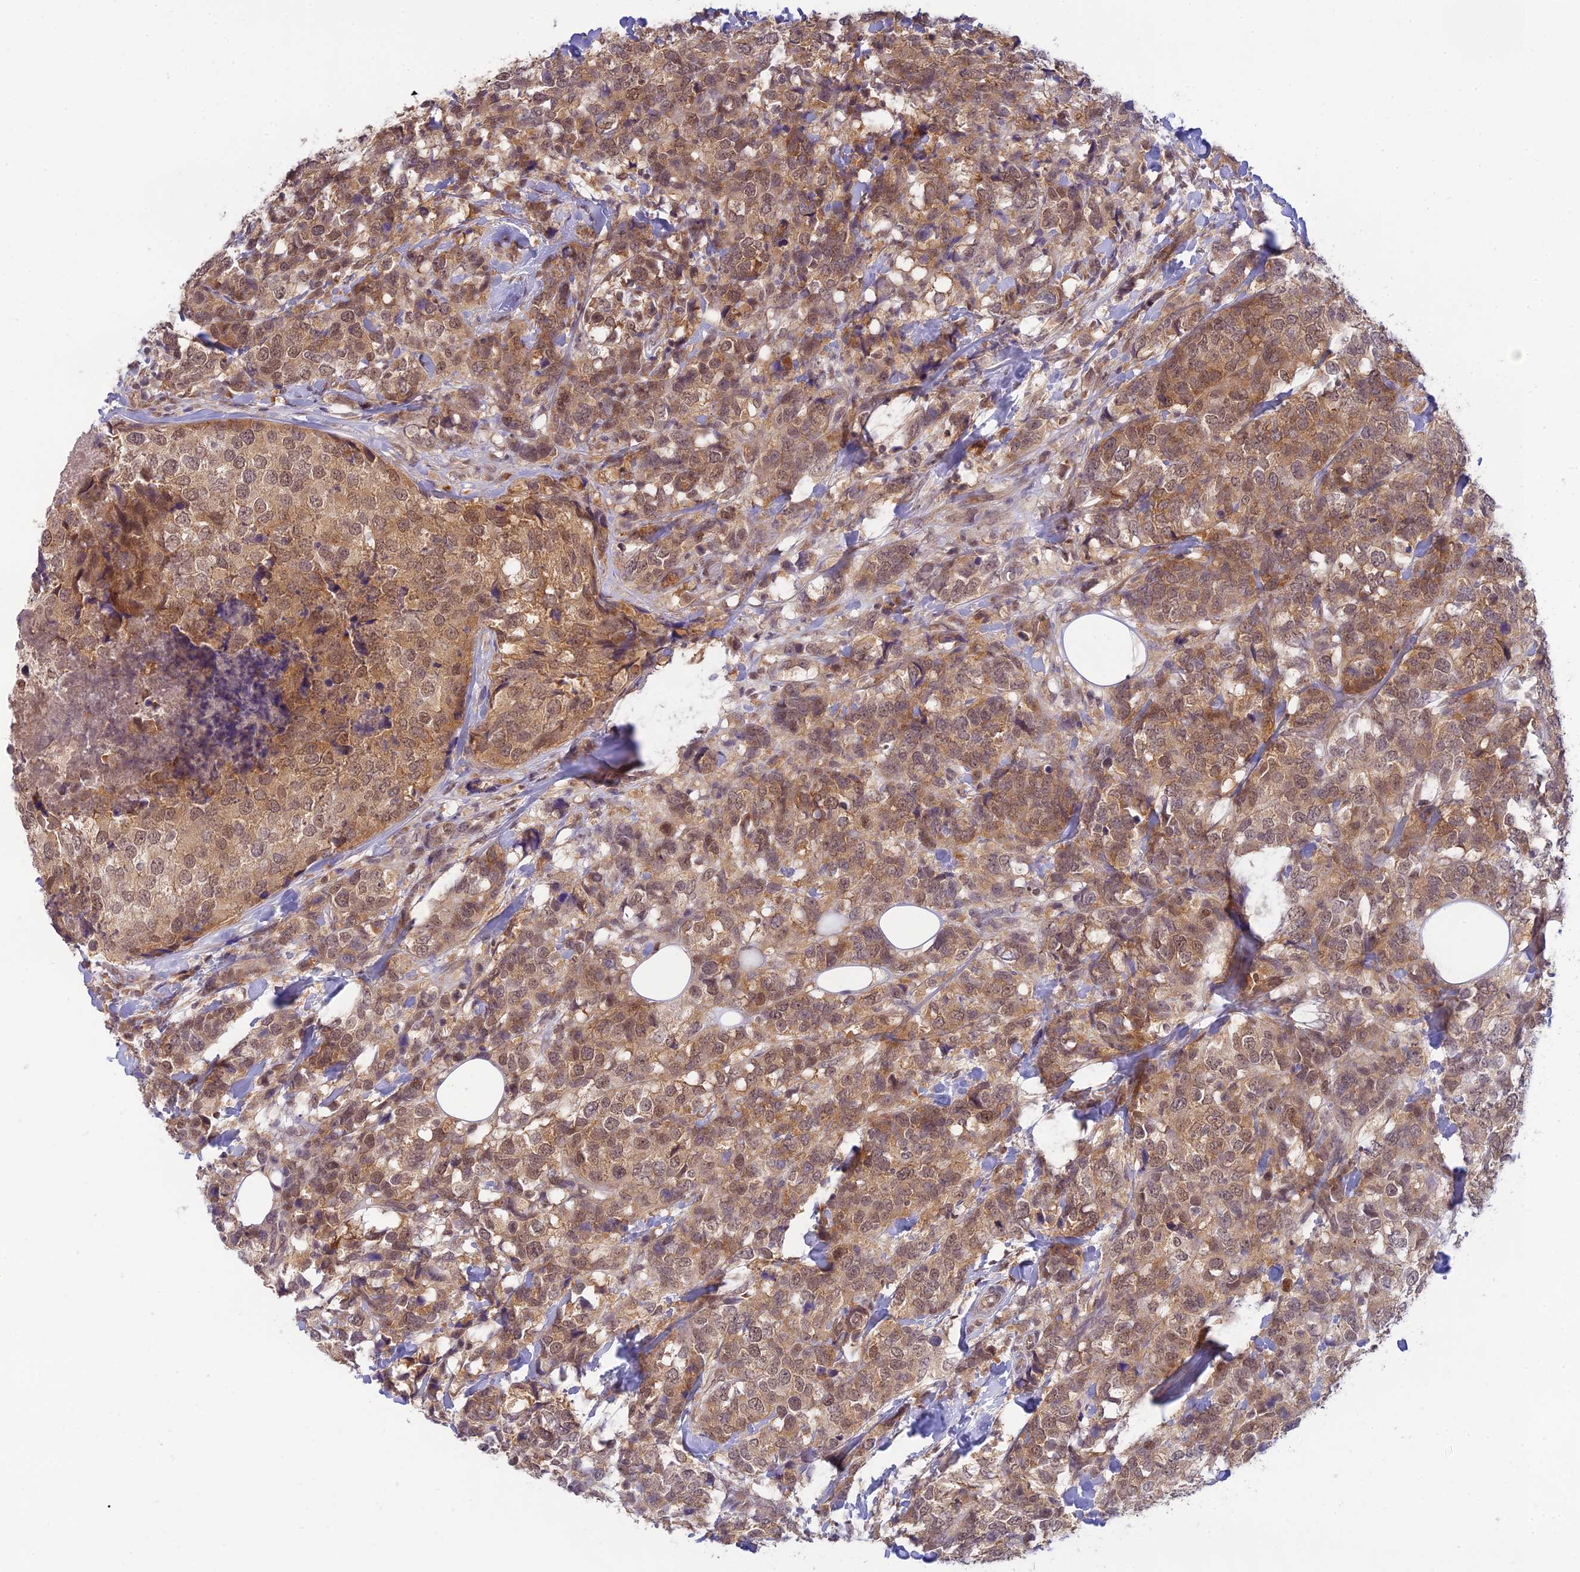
{"staining": {"intensity": "moderate", "quantity": ">75%", "location": "cytoplasmic/membranous,nuclear"}, "tissue": "breast cancer", "cell_type": "Tumor cells", "image_type": "cancer", "snomed": [{"axis": "morphology", "description": "Lobular carcinoma"}, {"axis": "topography", "description": "Breast"}], "caption": "Protein staining reveals moderate cytoplasmic/membranous and nuclear expression in approximately >75% of tumor cells in breast lobular carcinoma. (DAB (3,3'-diaminobenzidine) IHC, brown staining for protein, blue staining for nuclei).", "gene": "SKIC8", "patient": {"sex": "female", "age": 59}}